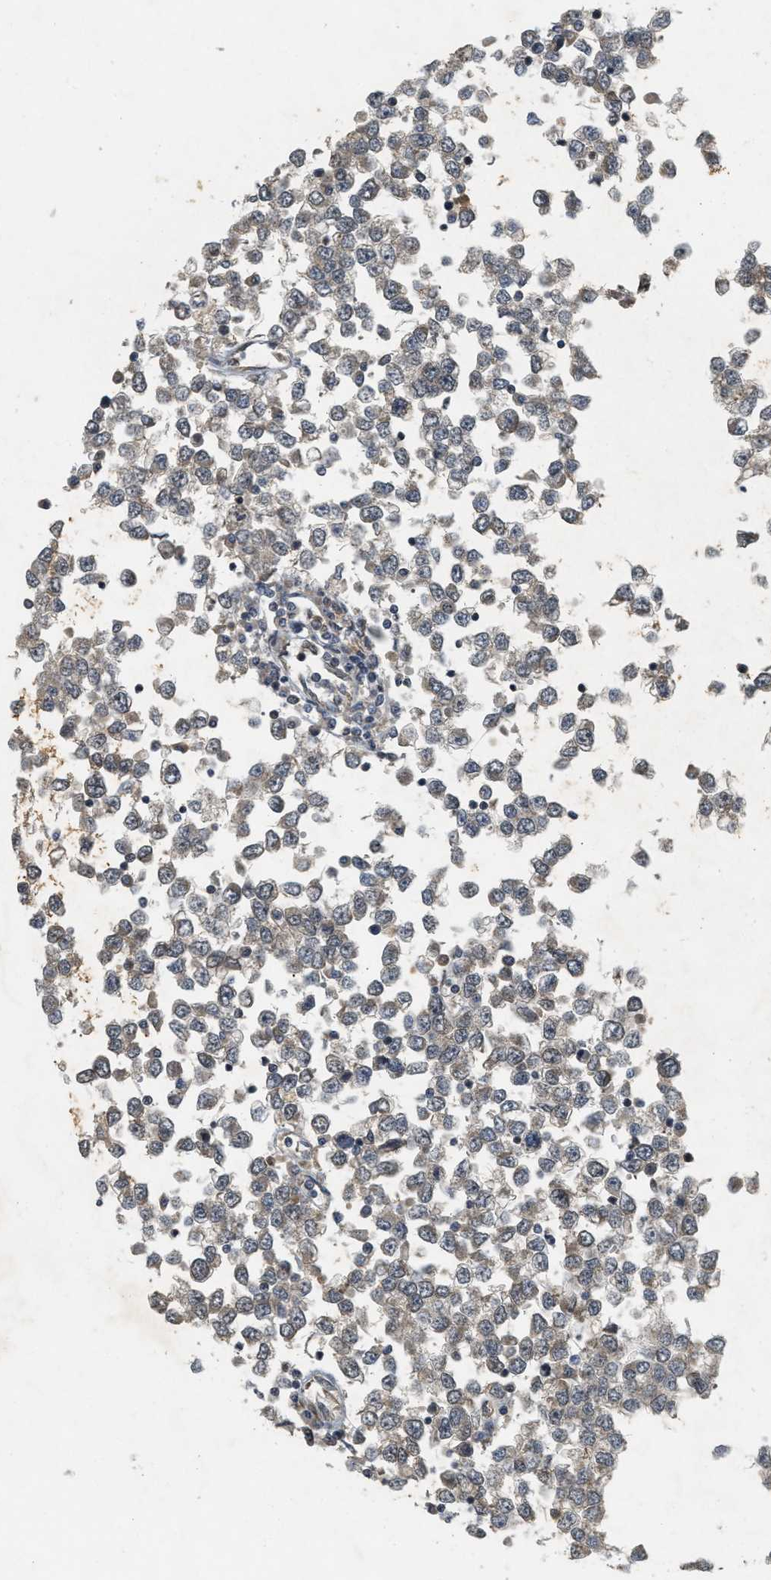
{"staining": {"intensity": "negative", "quantity": "none", "location": "none"}, "tissue": "testis cancer", "cell_type": "Tumor cells", "image_type": "cancer", "snomed": [{"axis": "morphology", "description": "Seminoma, NOS"}, {"axis": "topography", "description": "Testis"}], "caption": "Protein analysis of seminoma (testis) reveals no significant positivity in tumor cells.", "gene": "PRKD1", "patient": {"sex": "male", "age": 65}}